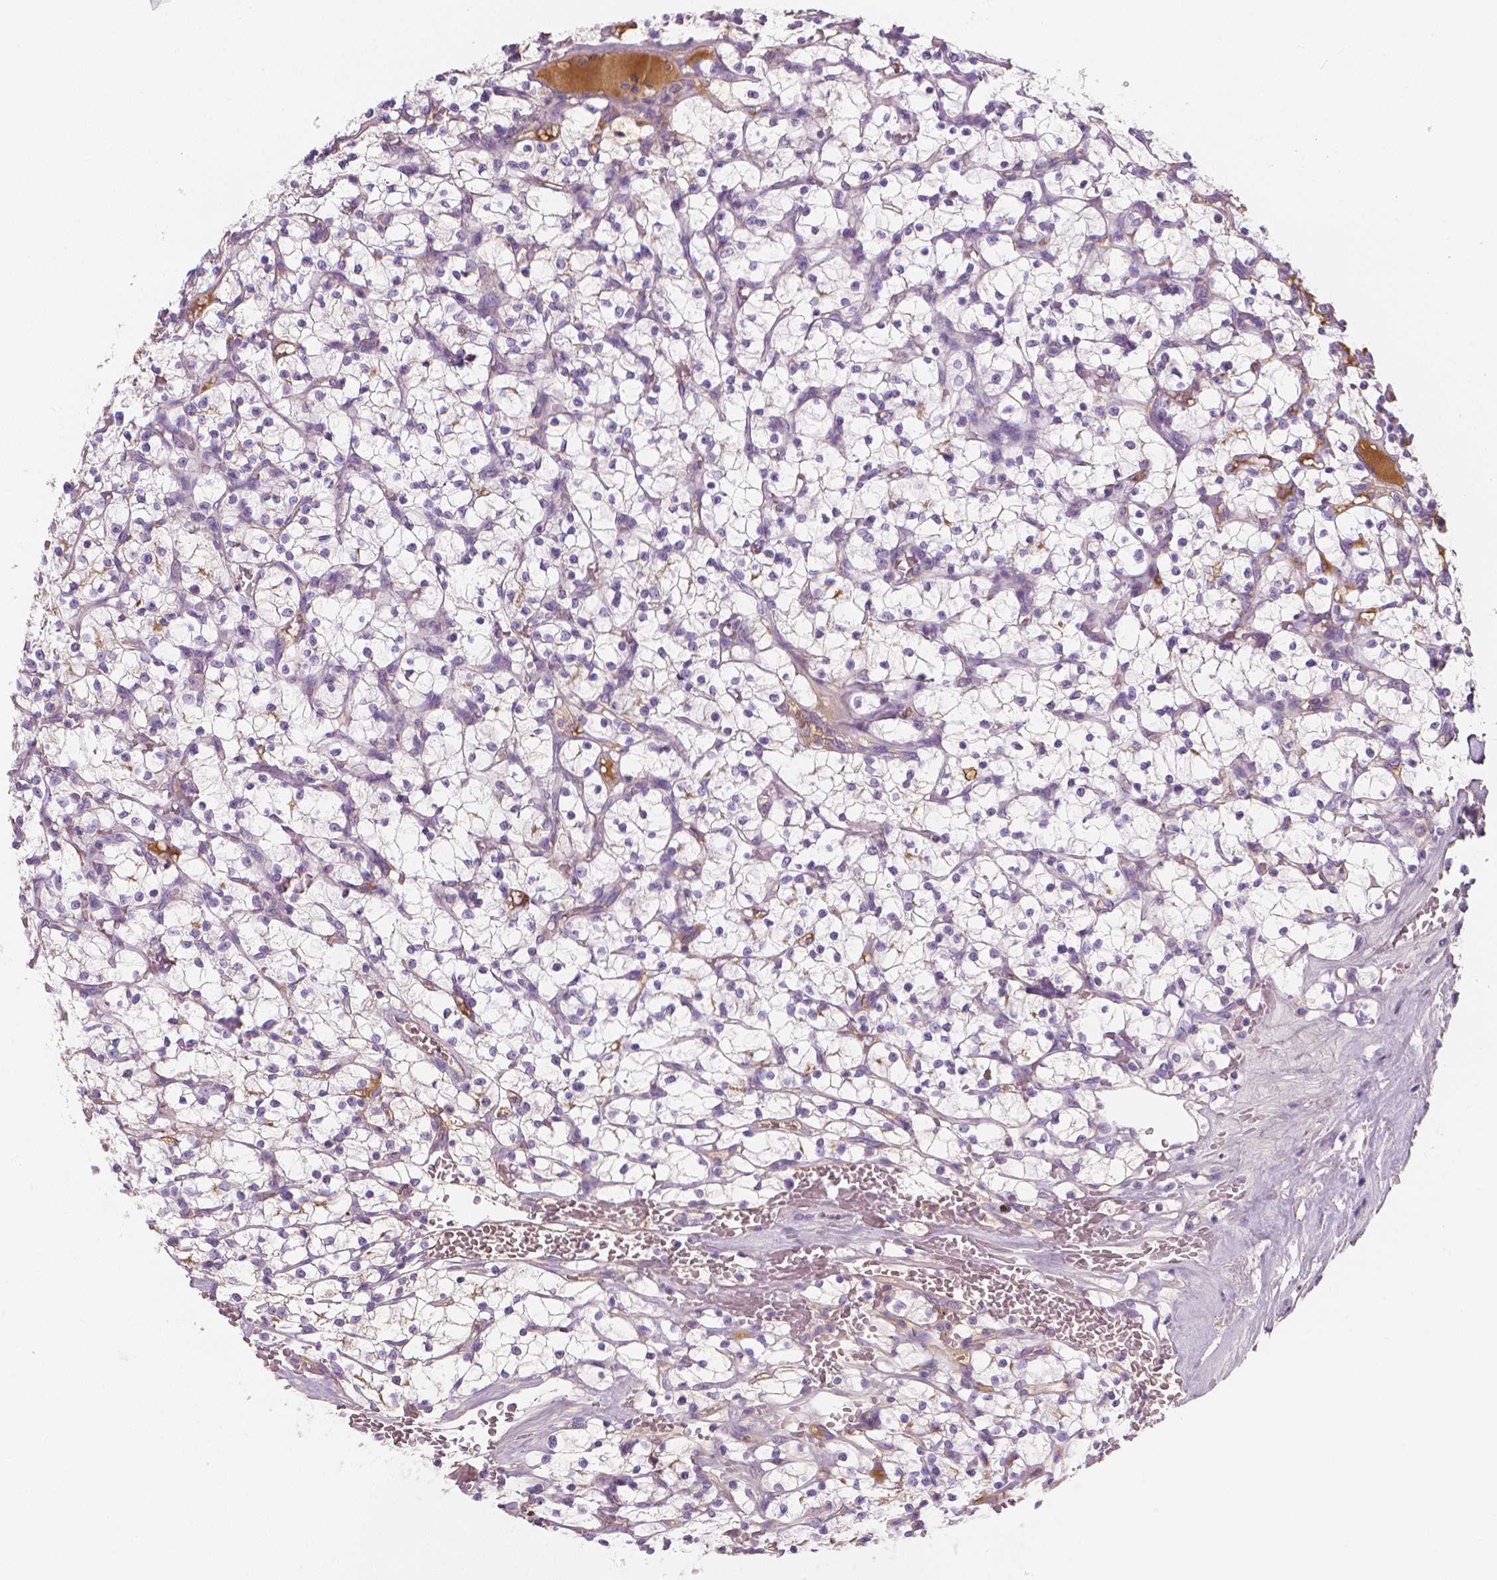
{"staining": {"intensity": "negative", "quantity": "none", "location": "none"}, "tissue": "renal cancer", "cell_type": "Tumor cells", "image_type": "cancer", "snomed": [{"axis": "morphology", "description": "Adenocarcinoma, NOS"}, {"axis": "topography", "description": "Kidney"}], "caption": "Adenocarcinoma (renal) stained for a protein using immunohistochemistry (IHC) demonstrates no staining tumor cells.", "gene": "APOA4", "patient": {"sex": "female", "age": 64}}